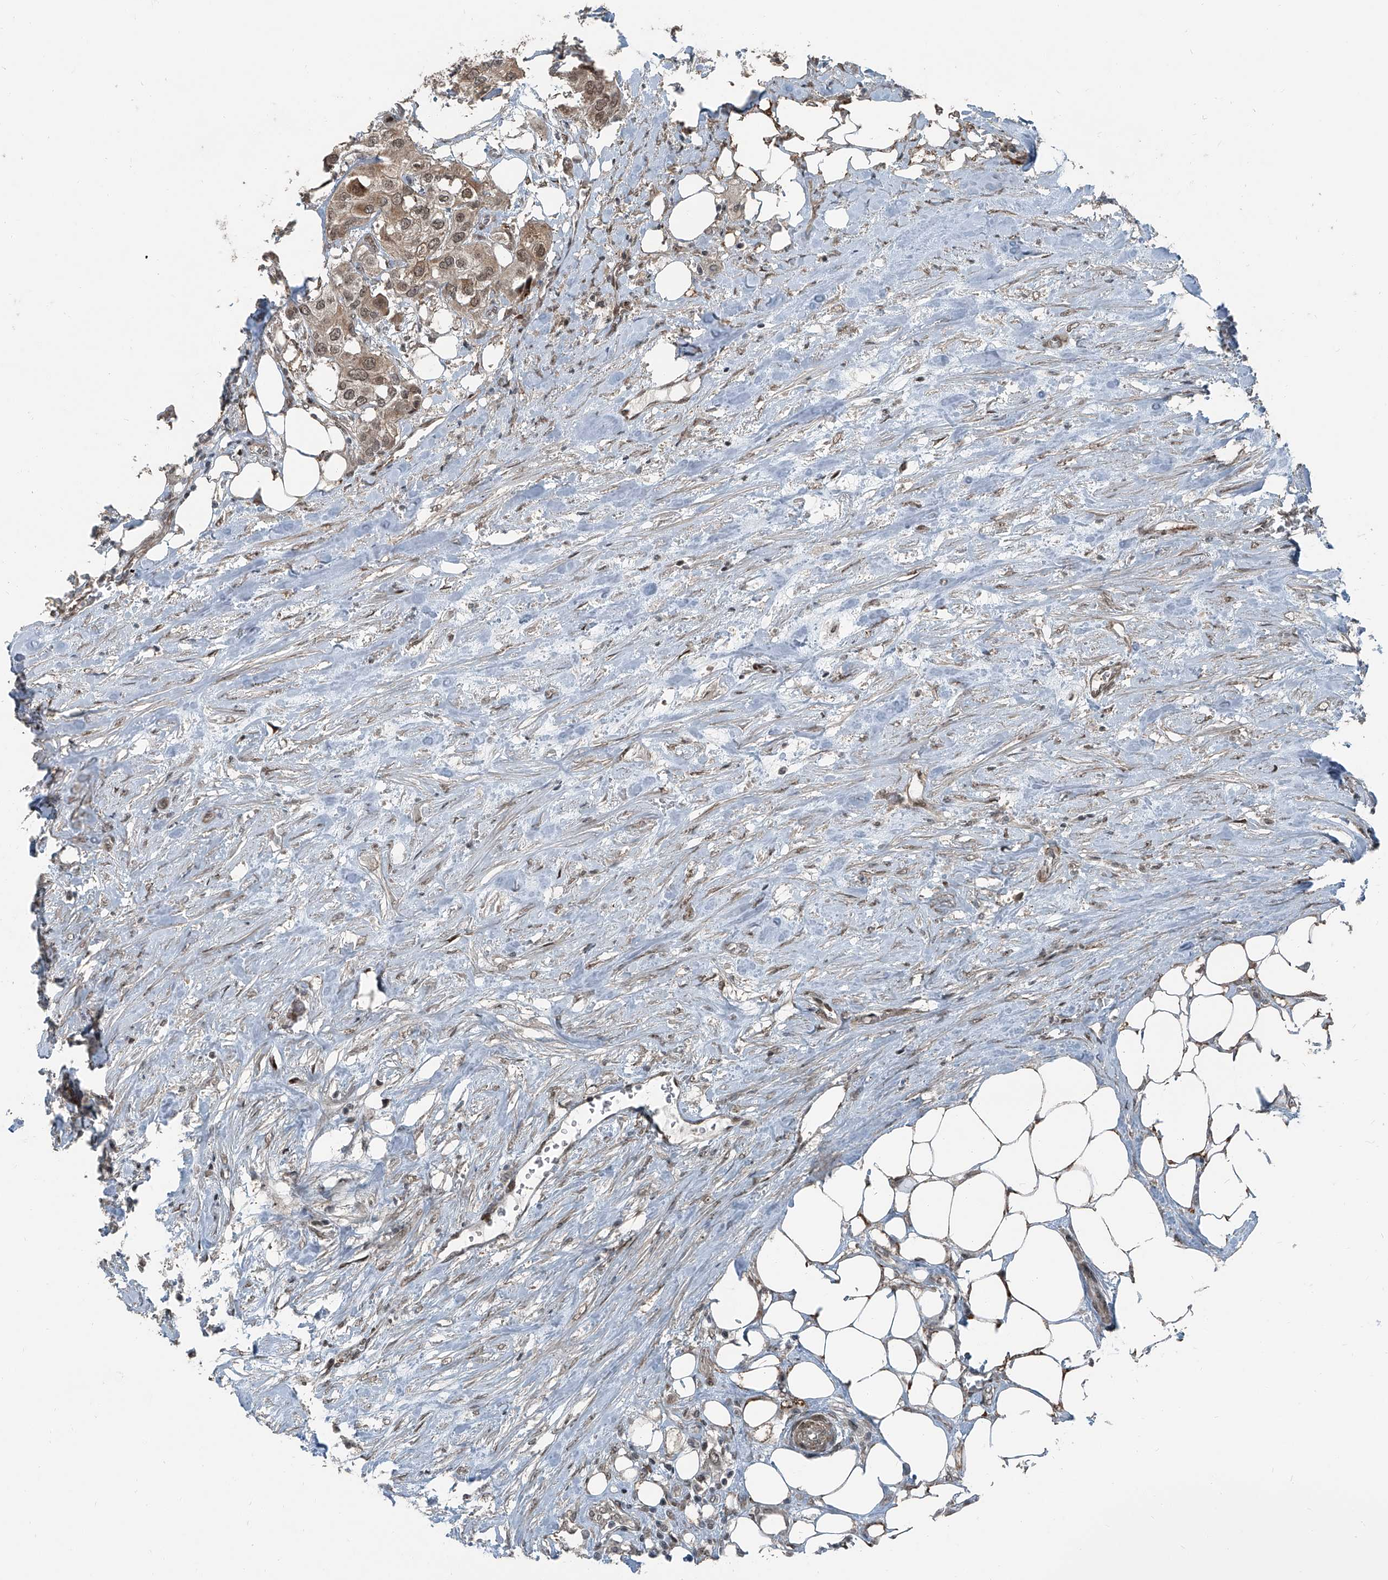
{"staining": {"intensity": "moderate", "quantity": ">75%", "location": "cytoplasmic/membranous,nuclear"}, "tissue": "urothelial cancer", "cell_type": "Tumor cells", "image_type": "cancer", "snomed": [{"axis": "morphology", "description": "Urothelial carcinoma, High grade"}, {"axis": "topography", "description": "Urinary bladder"}], "caption": "A photomicrograph showing moderate cytoplasmic/membranous and nuclear positivity in approximately >75% of tumor cells in high-grade urothelial carcinoma, as visualized by brown immunohistochemical staining.", "gene": "ZNF570", "patient": {"sex": "male", "age": 64}}